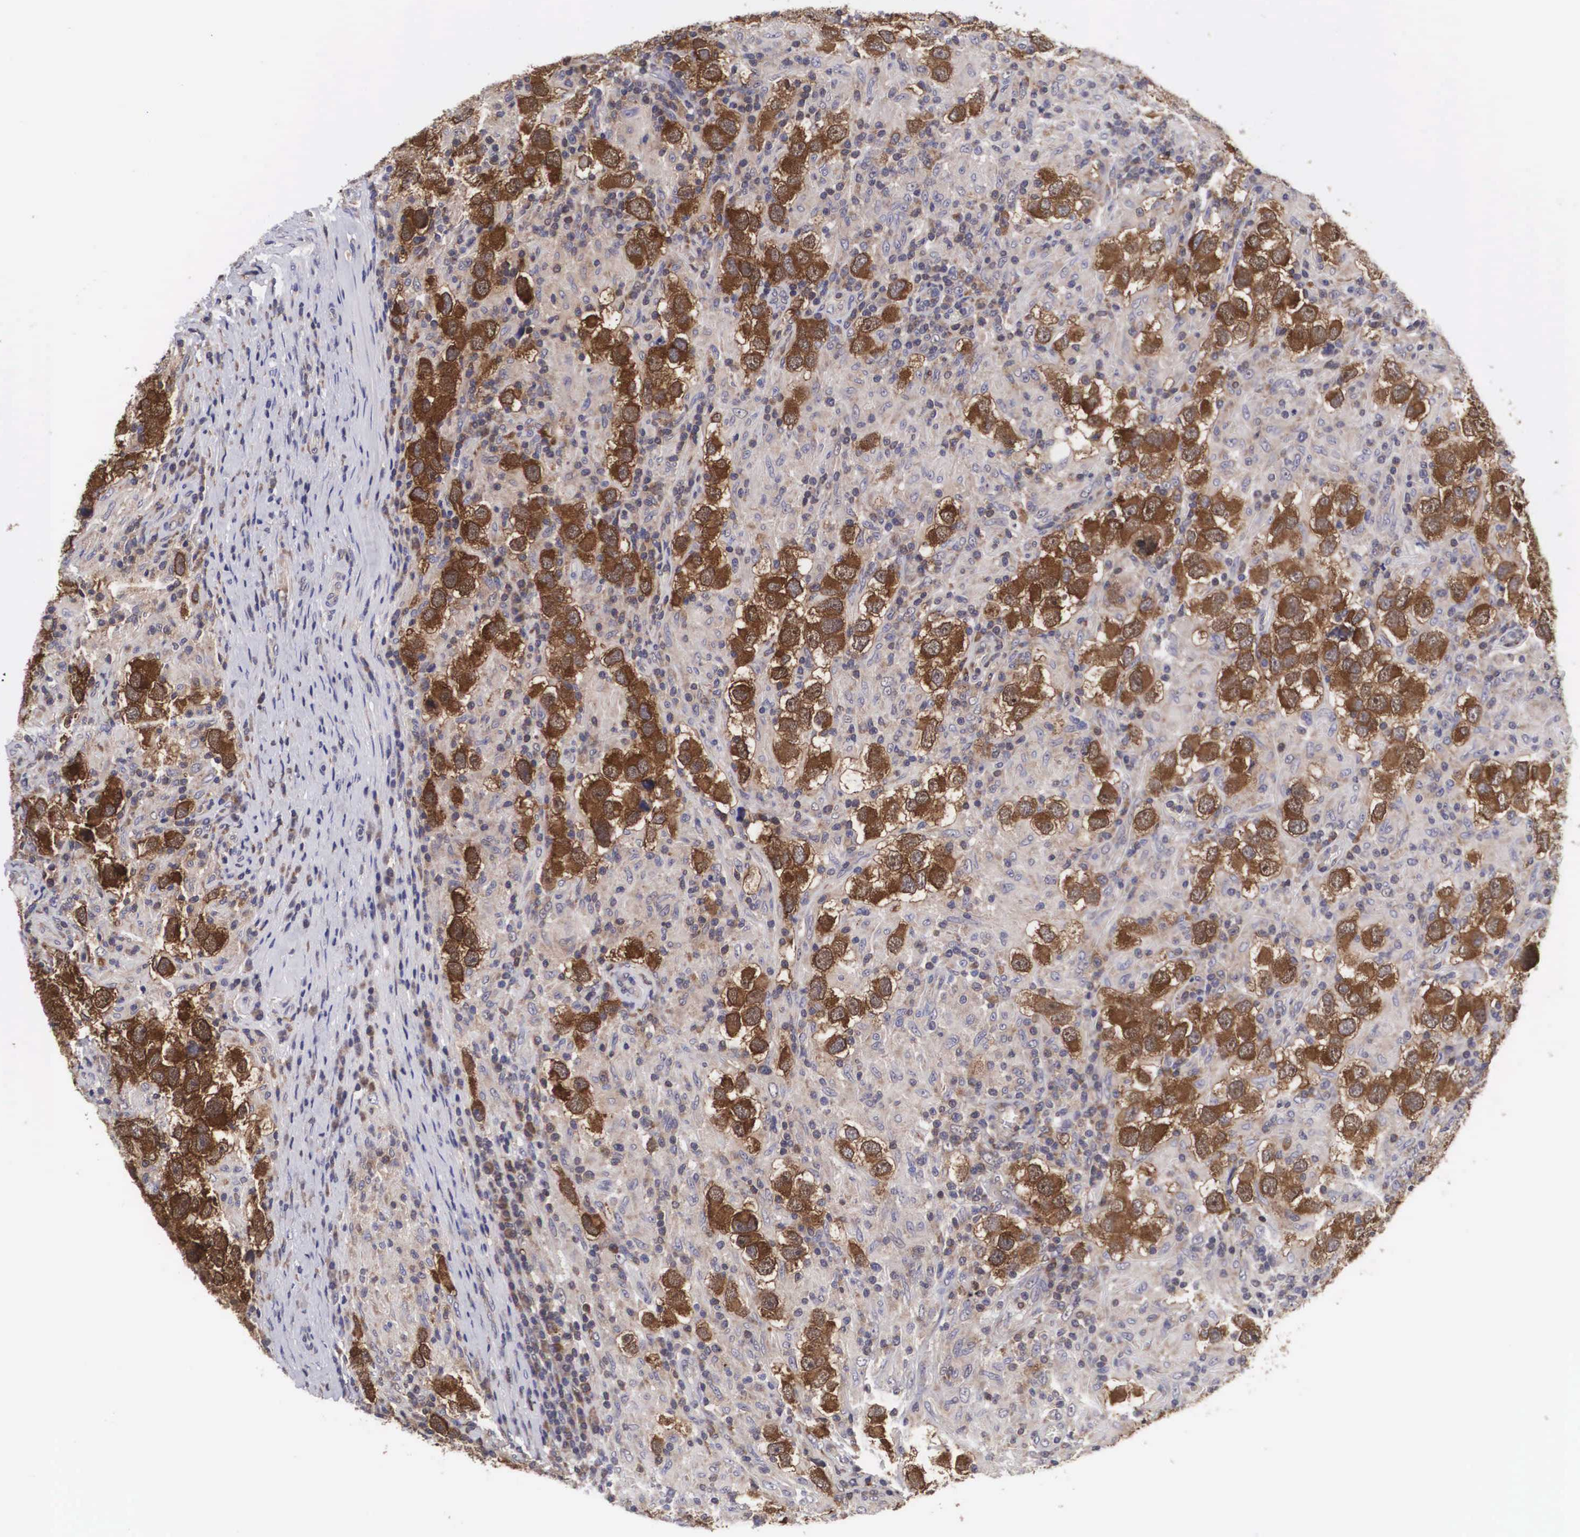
{"staining": {"intensity": "strong", "quantity": ">75%", "location": "cytoplasmic/membranous,nuclear"}, "tissue": "testis cancer", "cell_type": "Tumor cells", "image_type": "cancer", "snomed": [{"axis": "morphology", "description": "Carcinoma, Embryonal, NOS"}, {"axis": "topography", "description": "Testis"}], "caption": "There is high levels of strong cytoplasmic/membranous and nuclear staining in tumor cells of embryonal carcinoma (testis), as demonstrated by immunohistochemical staining (brown color).", "gene": "ADSL", "patient": {"sex": "male", "age": 21}}